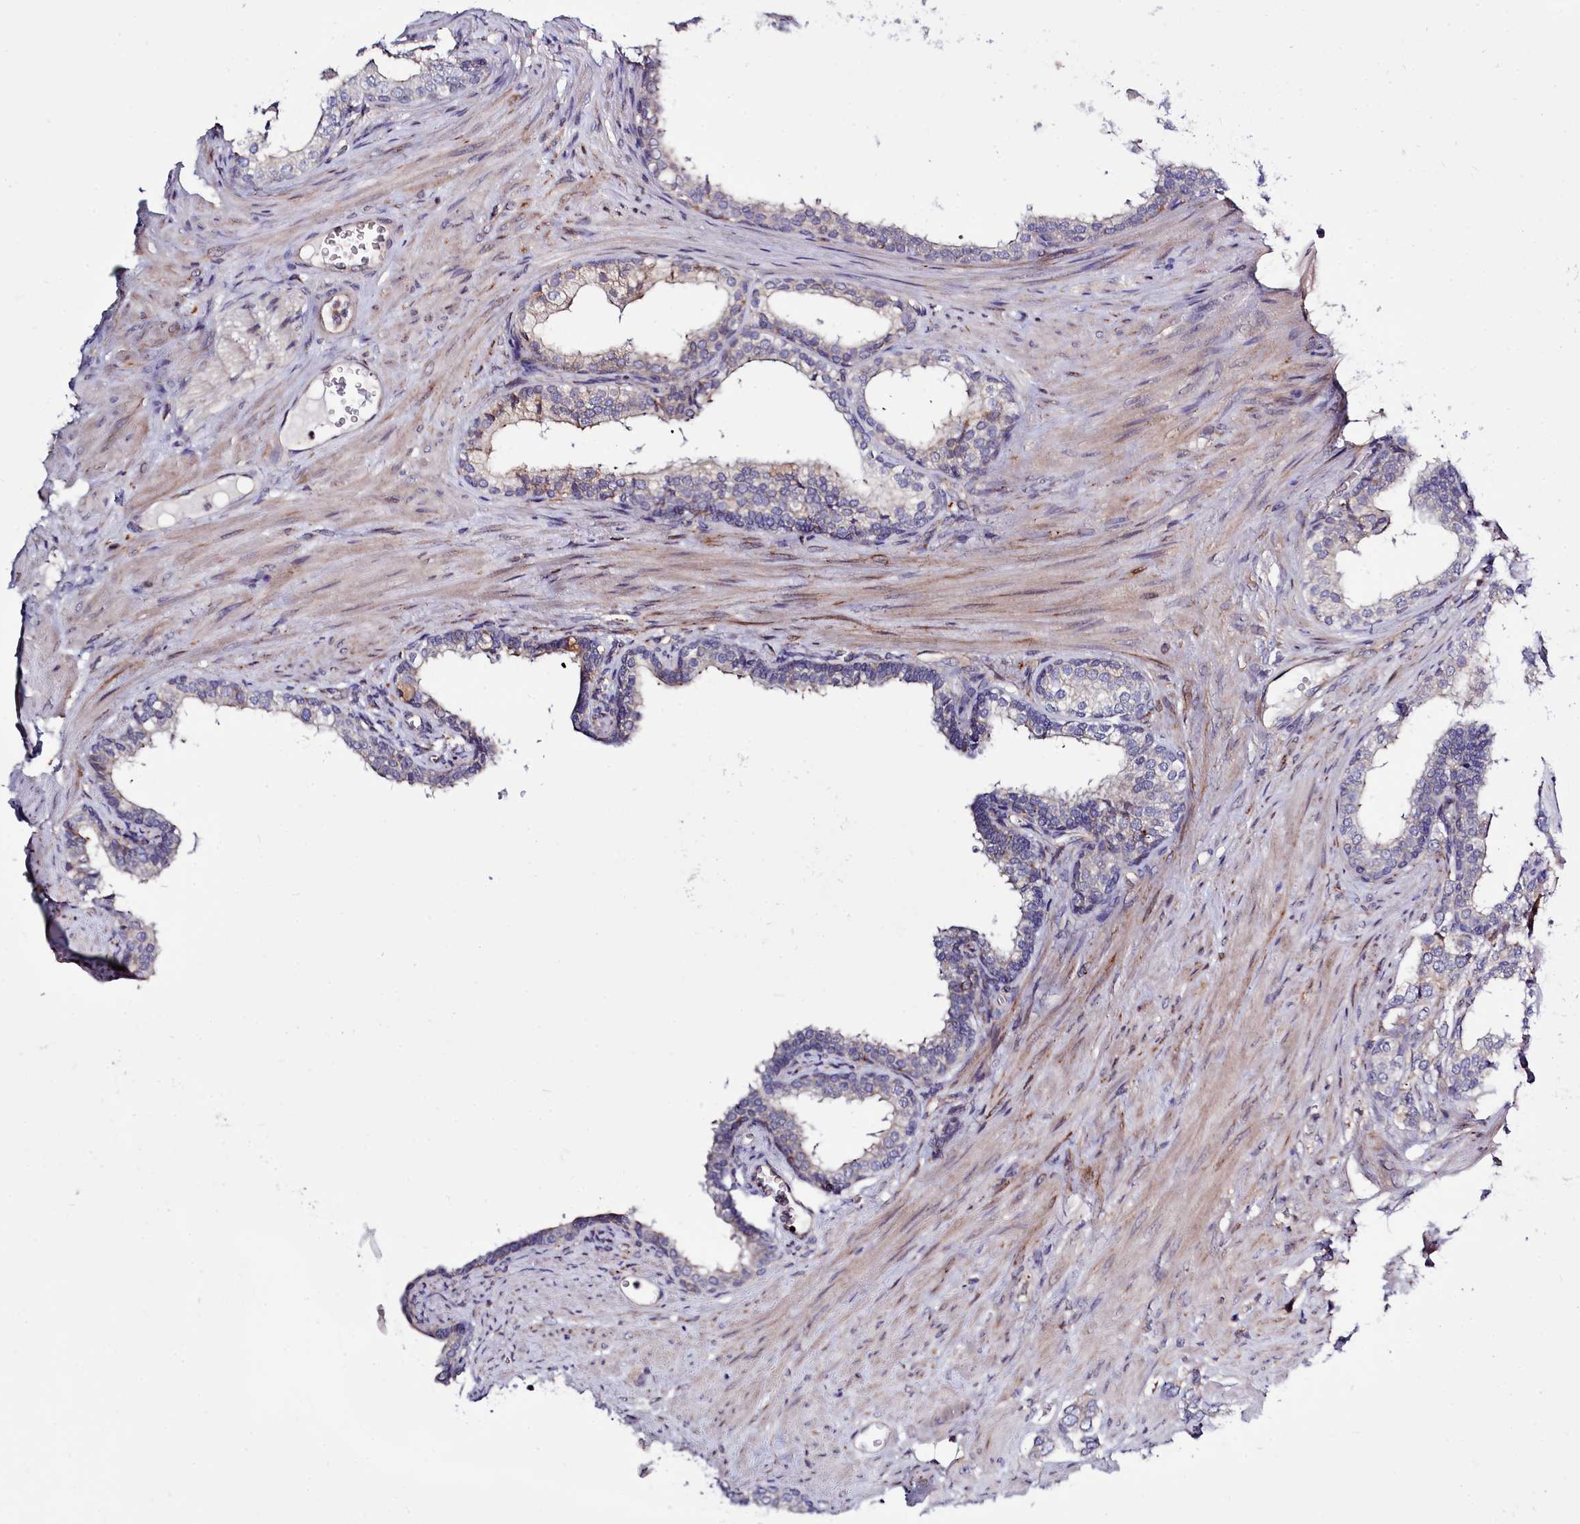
{"staining": {"intensity": "negative", "quantity": "none", "location": "none"}, "tissue": "prostate cancer", "cell_type": "Tumor cells", "image_type": "cancer", "snomed": [{"axis": "morphology", "description": "Adenocarcinoma, High grade"}, {"axis": "topography", "description": "Prostate"}], "caption": "Tumor cells show no significant staining in adenocarcinoma (high-grade) (prostate). (Stains: DAB immunohistochemistry with hematoxylin counter stain, Microscopy: brightfield microscopy at high magnification).", "gene": "RAPGEF4", "patient": {"sex": "male", "age": 66}}